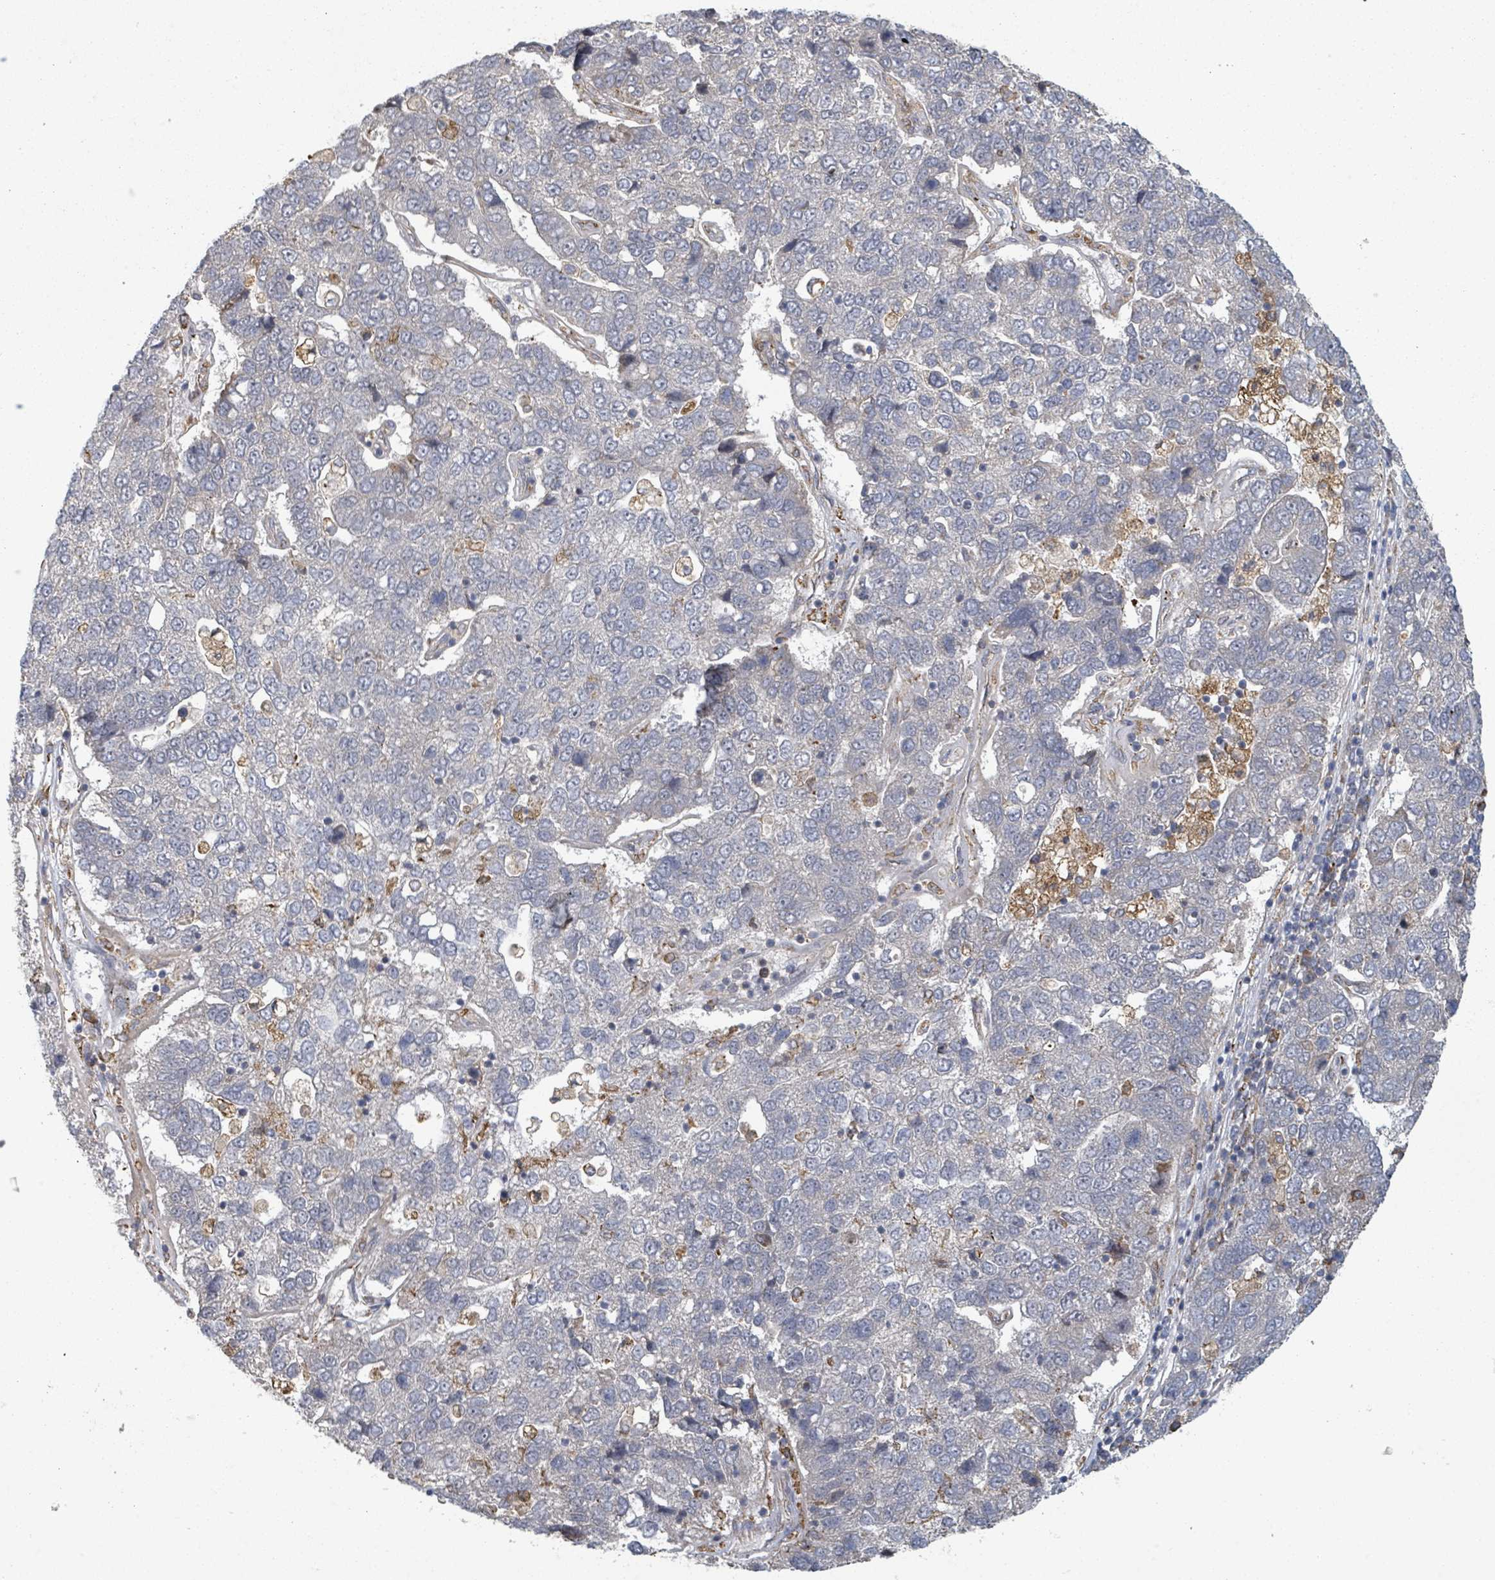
{"staining": {"intensity": "negative", "quantity": "none", "location": "none"}, "tissue": "pancreatic cancer", "cell_type": "Tumor cells", "image_type": "cancer", "snomed": [{"axis": "morphology", "description": "Adenocarcinoma, NOS"}, {"axis": "topography", "description": "Pancreas"}], "caption": "Protein analysis of pancreatic cancer (adenocarcinoma) exhibits no significant positivity in tumor cells.", "gene": "SHROOM2", "patient": {"sex": "female", "age": 61}}